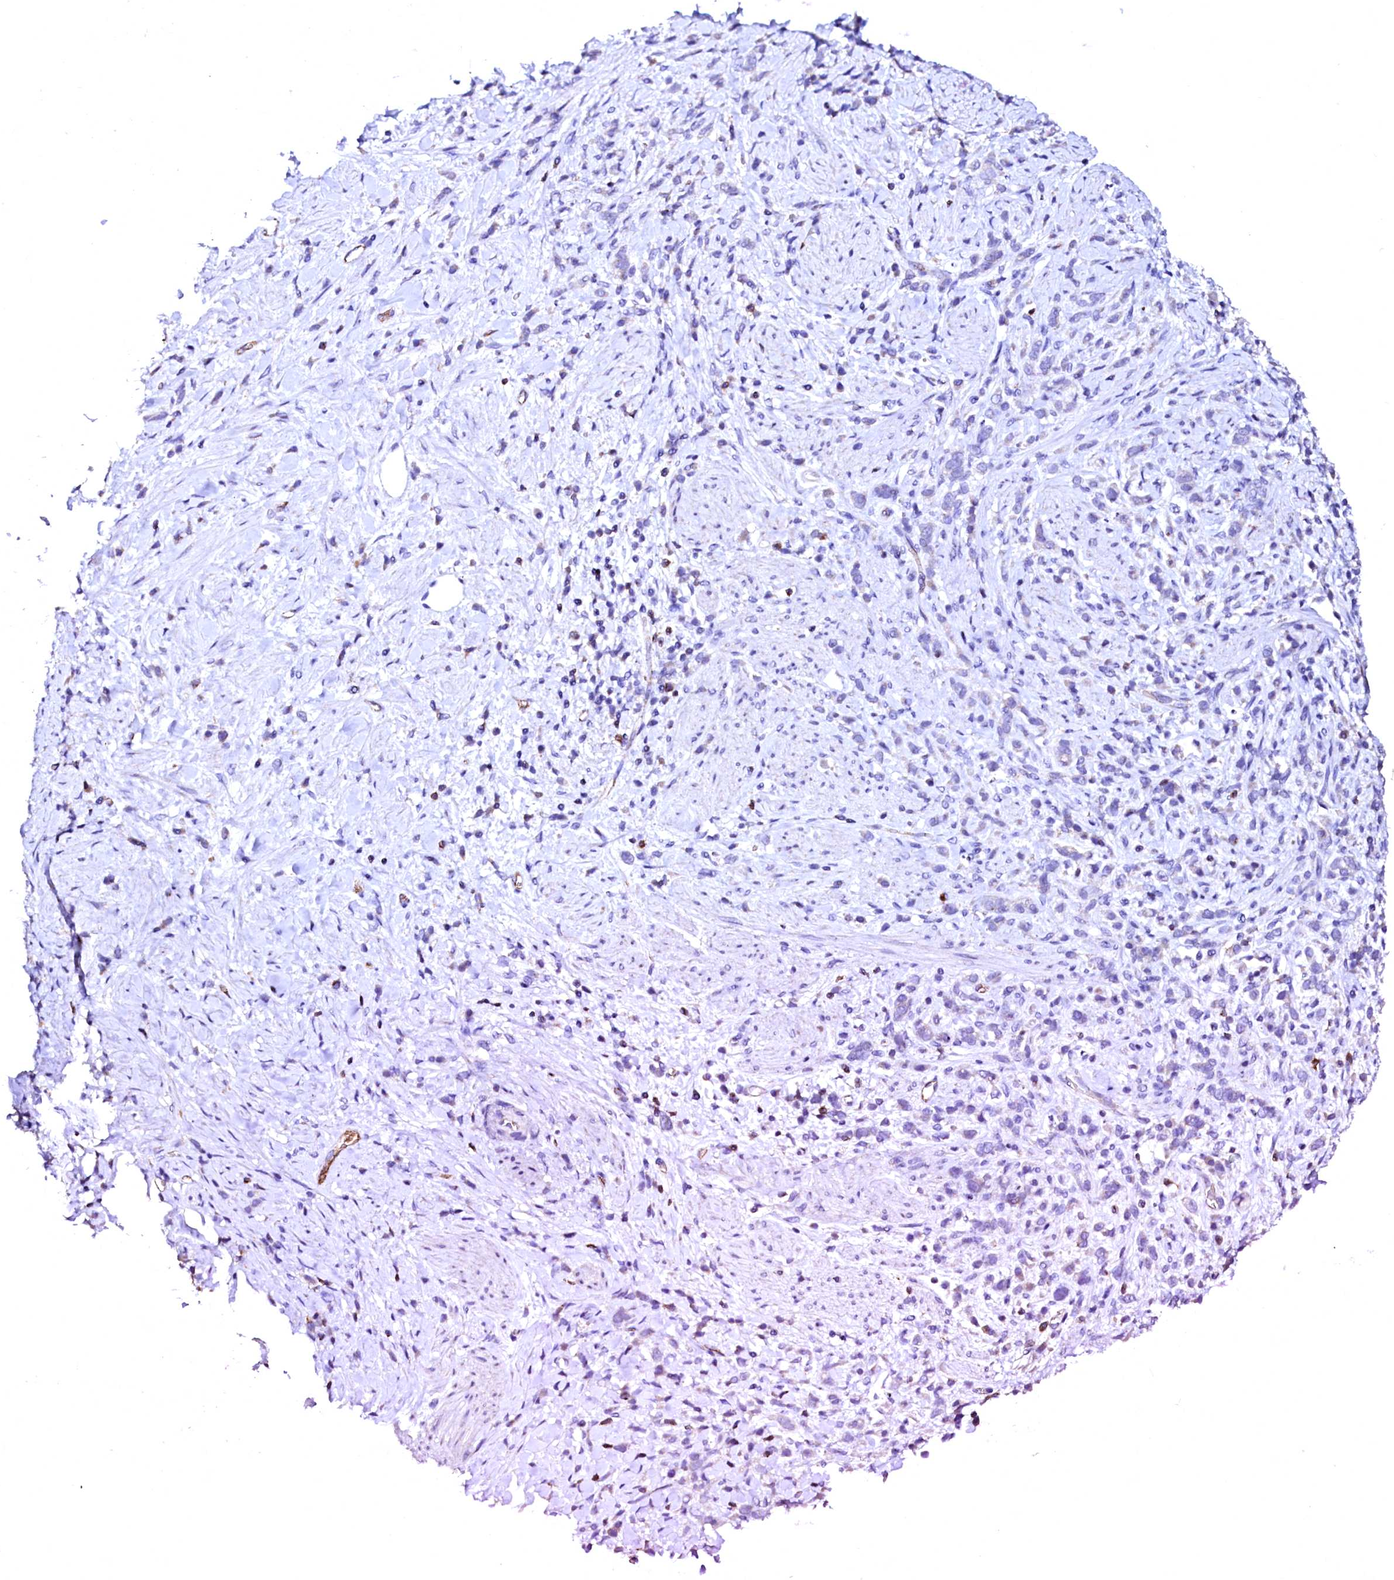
{"staining": {"intensity": "negative", "quantity": "none", "location": "none"}, "tissue": "stomach cancer", "cell_type": "Tumor cells", "image_type": "cancer", "snomed": [{"axis": "morphology", "description": "Adenocarcinoma, NOS"}, {"axis": "topography", "description": "Stomach"}], "caption": "This micrograph is of stomach cancer (adenocarcinoma) stained with IHC to label a protein in brown with the nuclei are counter-stained blue. There is no staining in tumor cells.", "gene": "RAB27A", "patient": {"sex": "female", "age": 60}}